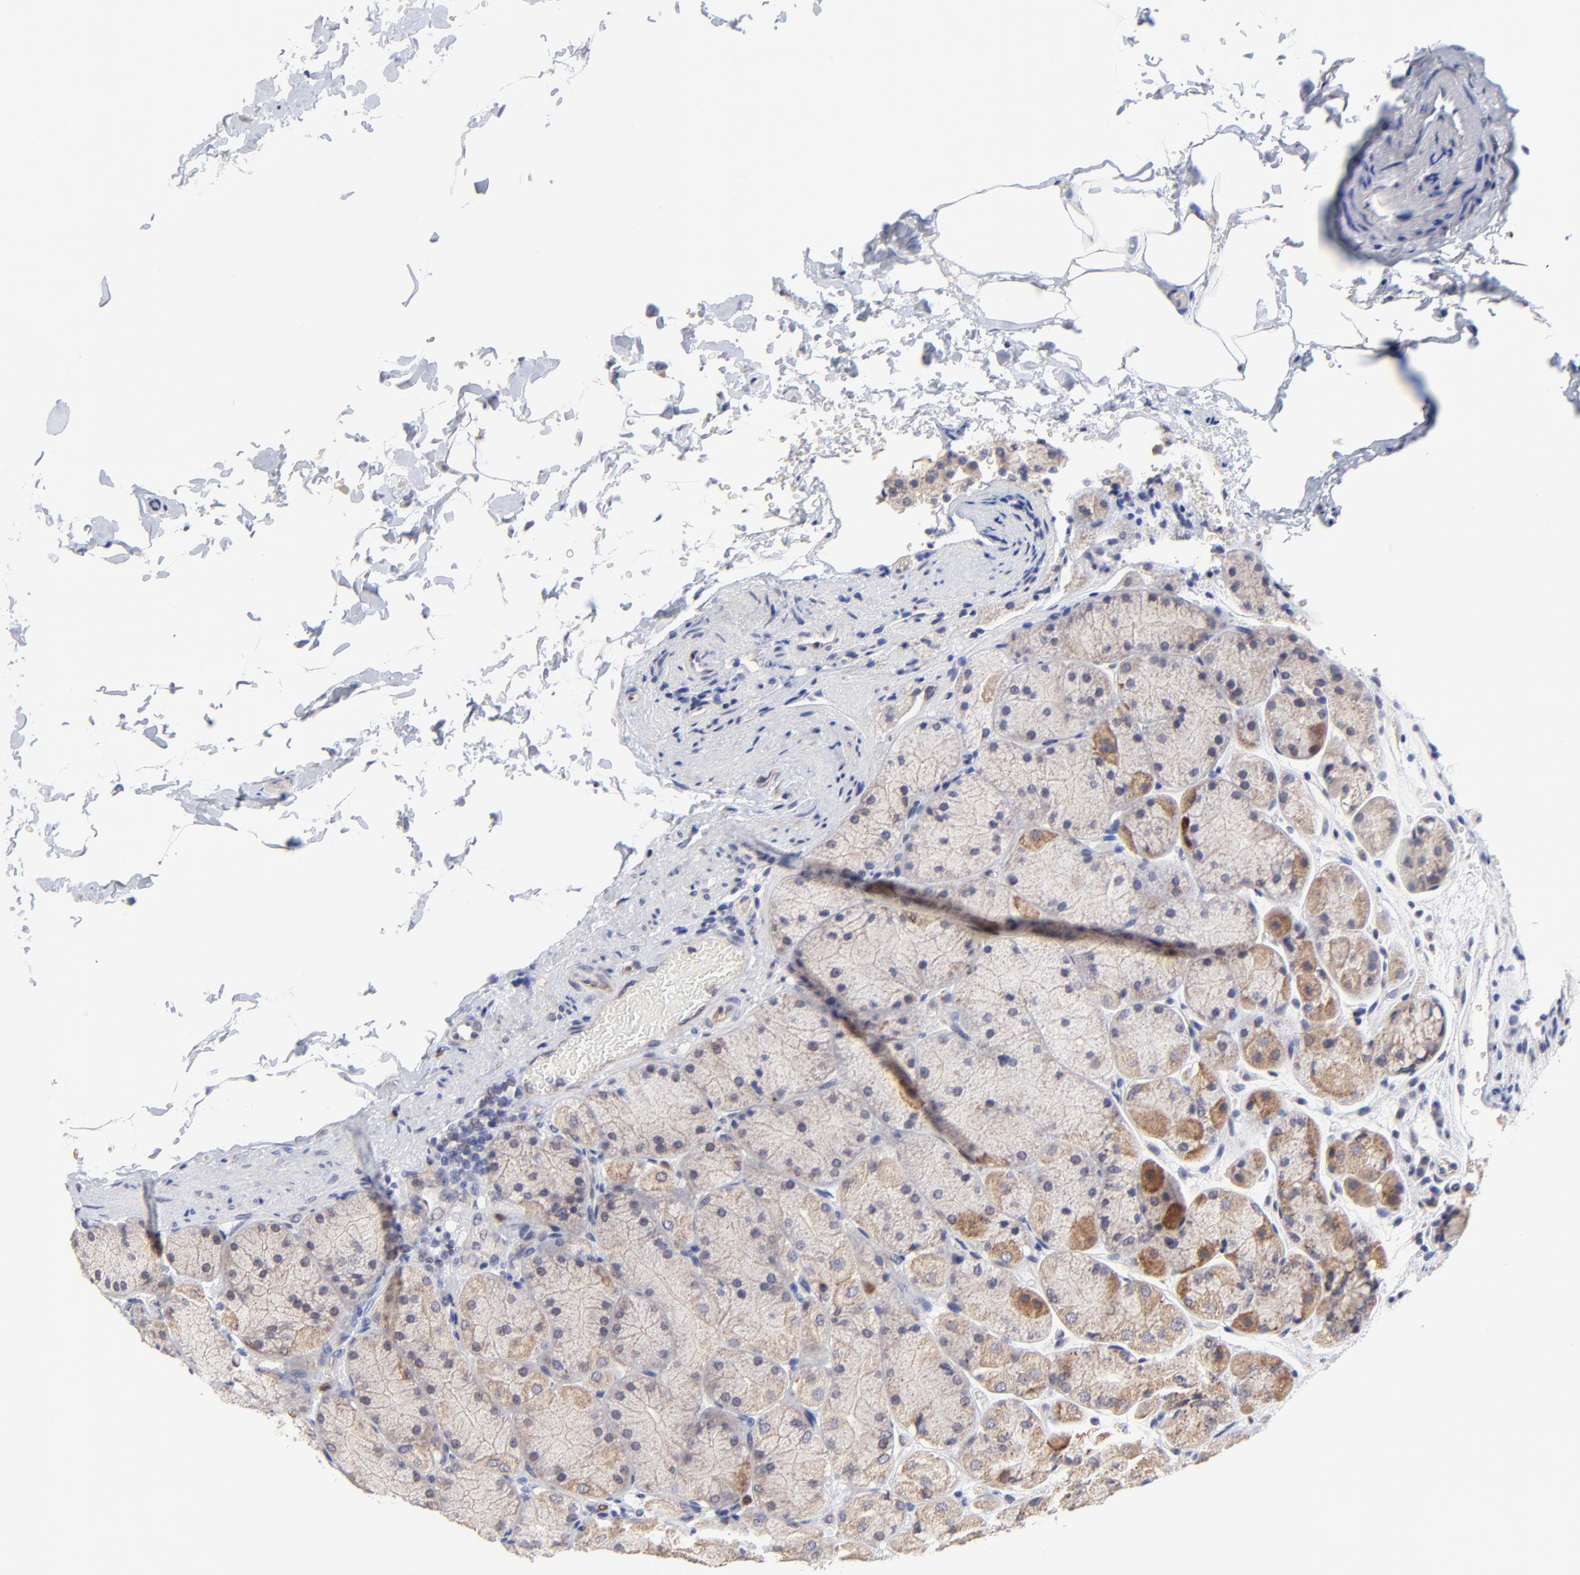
{"staining": {"intensity": "moderate", "quantity": ">75%", "location": "cytoplasmic/membranous"}, "tissue": "stomach", "cell_type": "Glandular cells", "image_type": "normal", "snomed": [{"axis": "morphology", "description": "Normal tissue, NOS"}, {"axis": "topography", "description": "Stomach, upper"}], "caption": "A histopathology image showing moderate cytoplasmic/membranous expression in approximately >75% of glandular cells in unremarkable stomach, as visualized by brown immunohistochemical staining.", "gene": "FBXL12", "patient": {"sex": "female", "age": 56}}